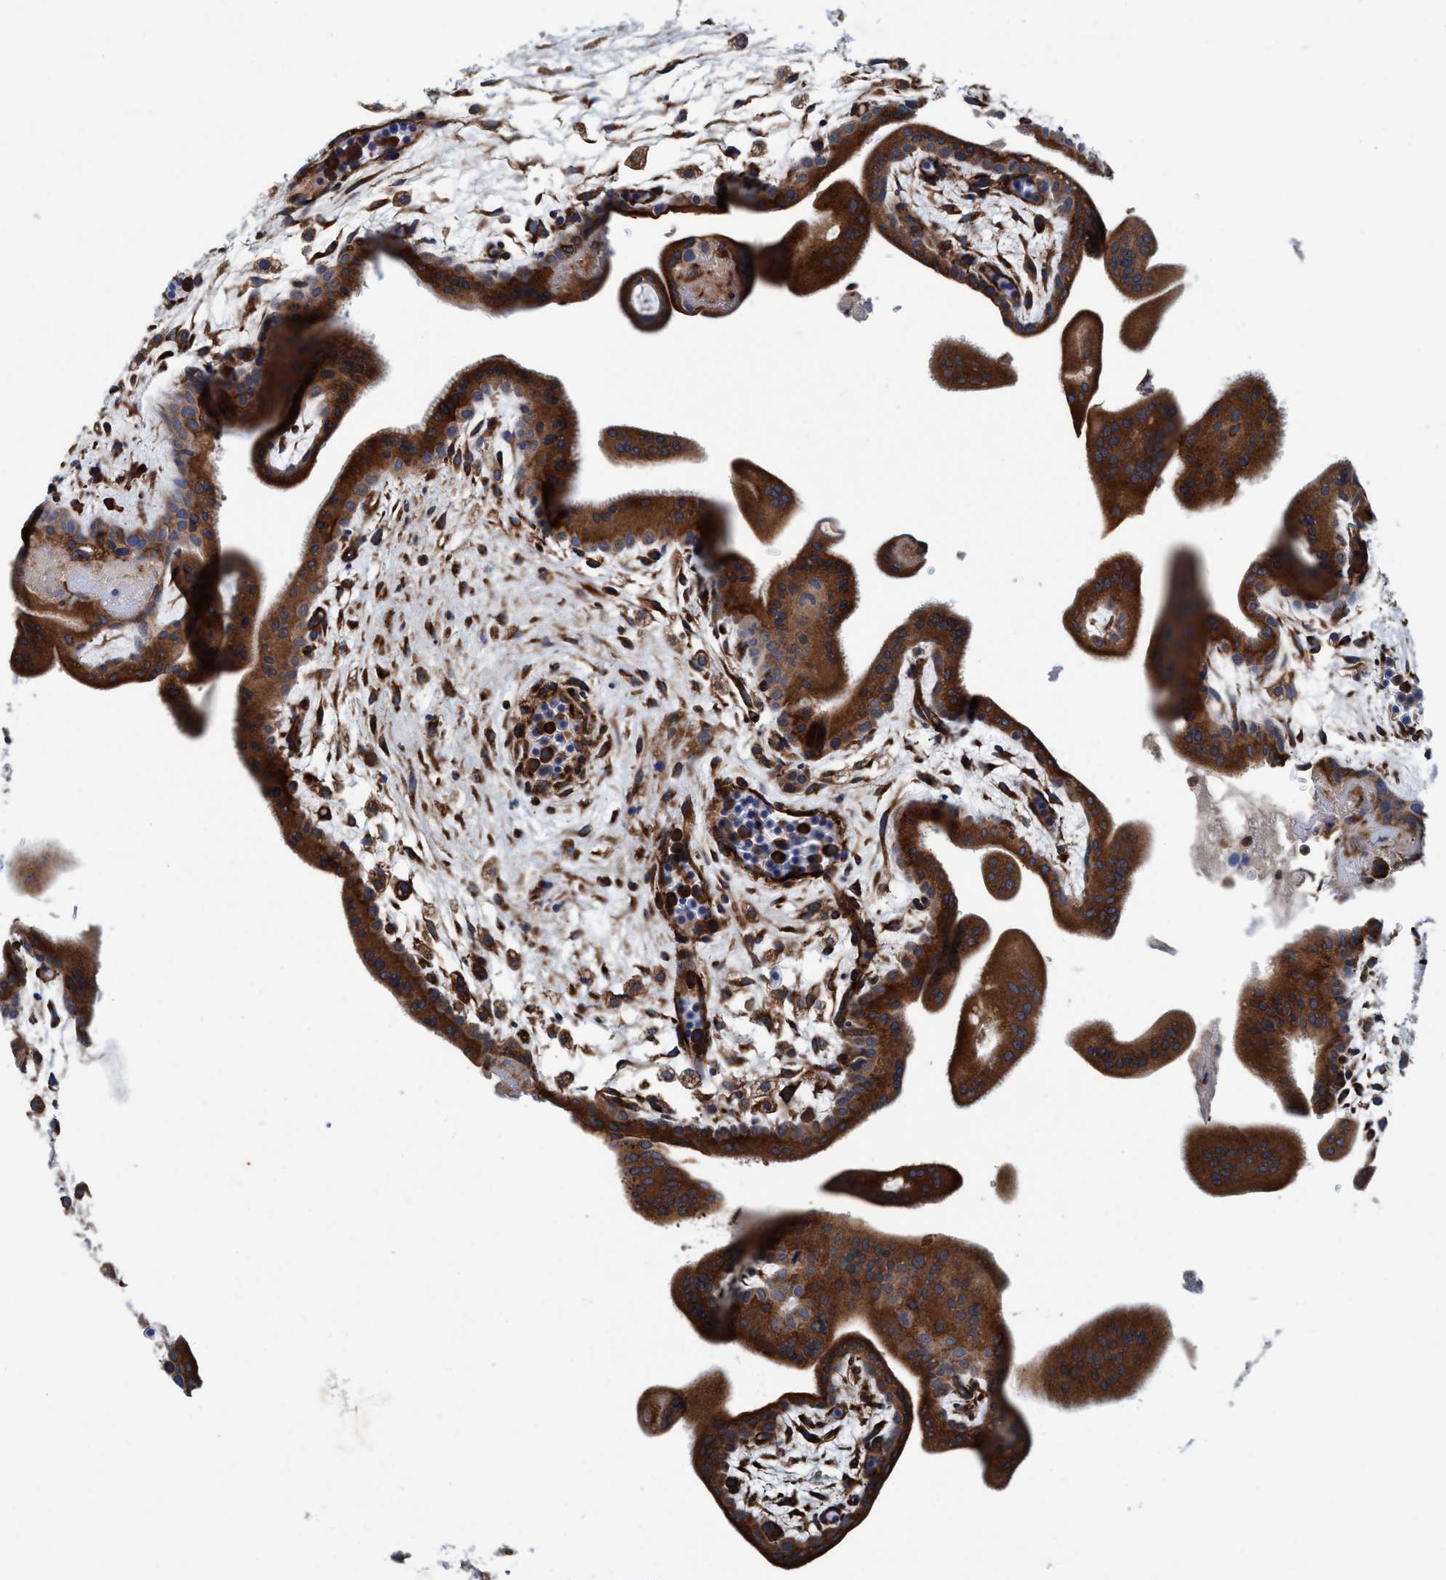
{"staining": {"intensity": "moderate", "quantity": ">75%", "location": "cytoplasmic/membranous"}, "tissue": "placenta", "cell_type": "Decidual cells", "image_type": "normal", "snomed": [{"axis": "morphology", "description": "Normal tissue, NOS"}, {"axis": "topography", "description": "Placenta"}], "caption": "High-magnification brightfield microscopy of unremarkable placenta stained with DAB (3,3'-diaminobenzidine) (brown) and counterstained with hematoxylin (blue). decidual cells exhibit moderate cytoplasmic/membranous staining is present in about>75% of cells.", "gene": "ENDOG", "patient": {"sex": "female", "age": 35}}